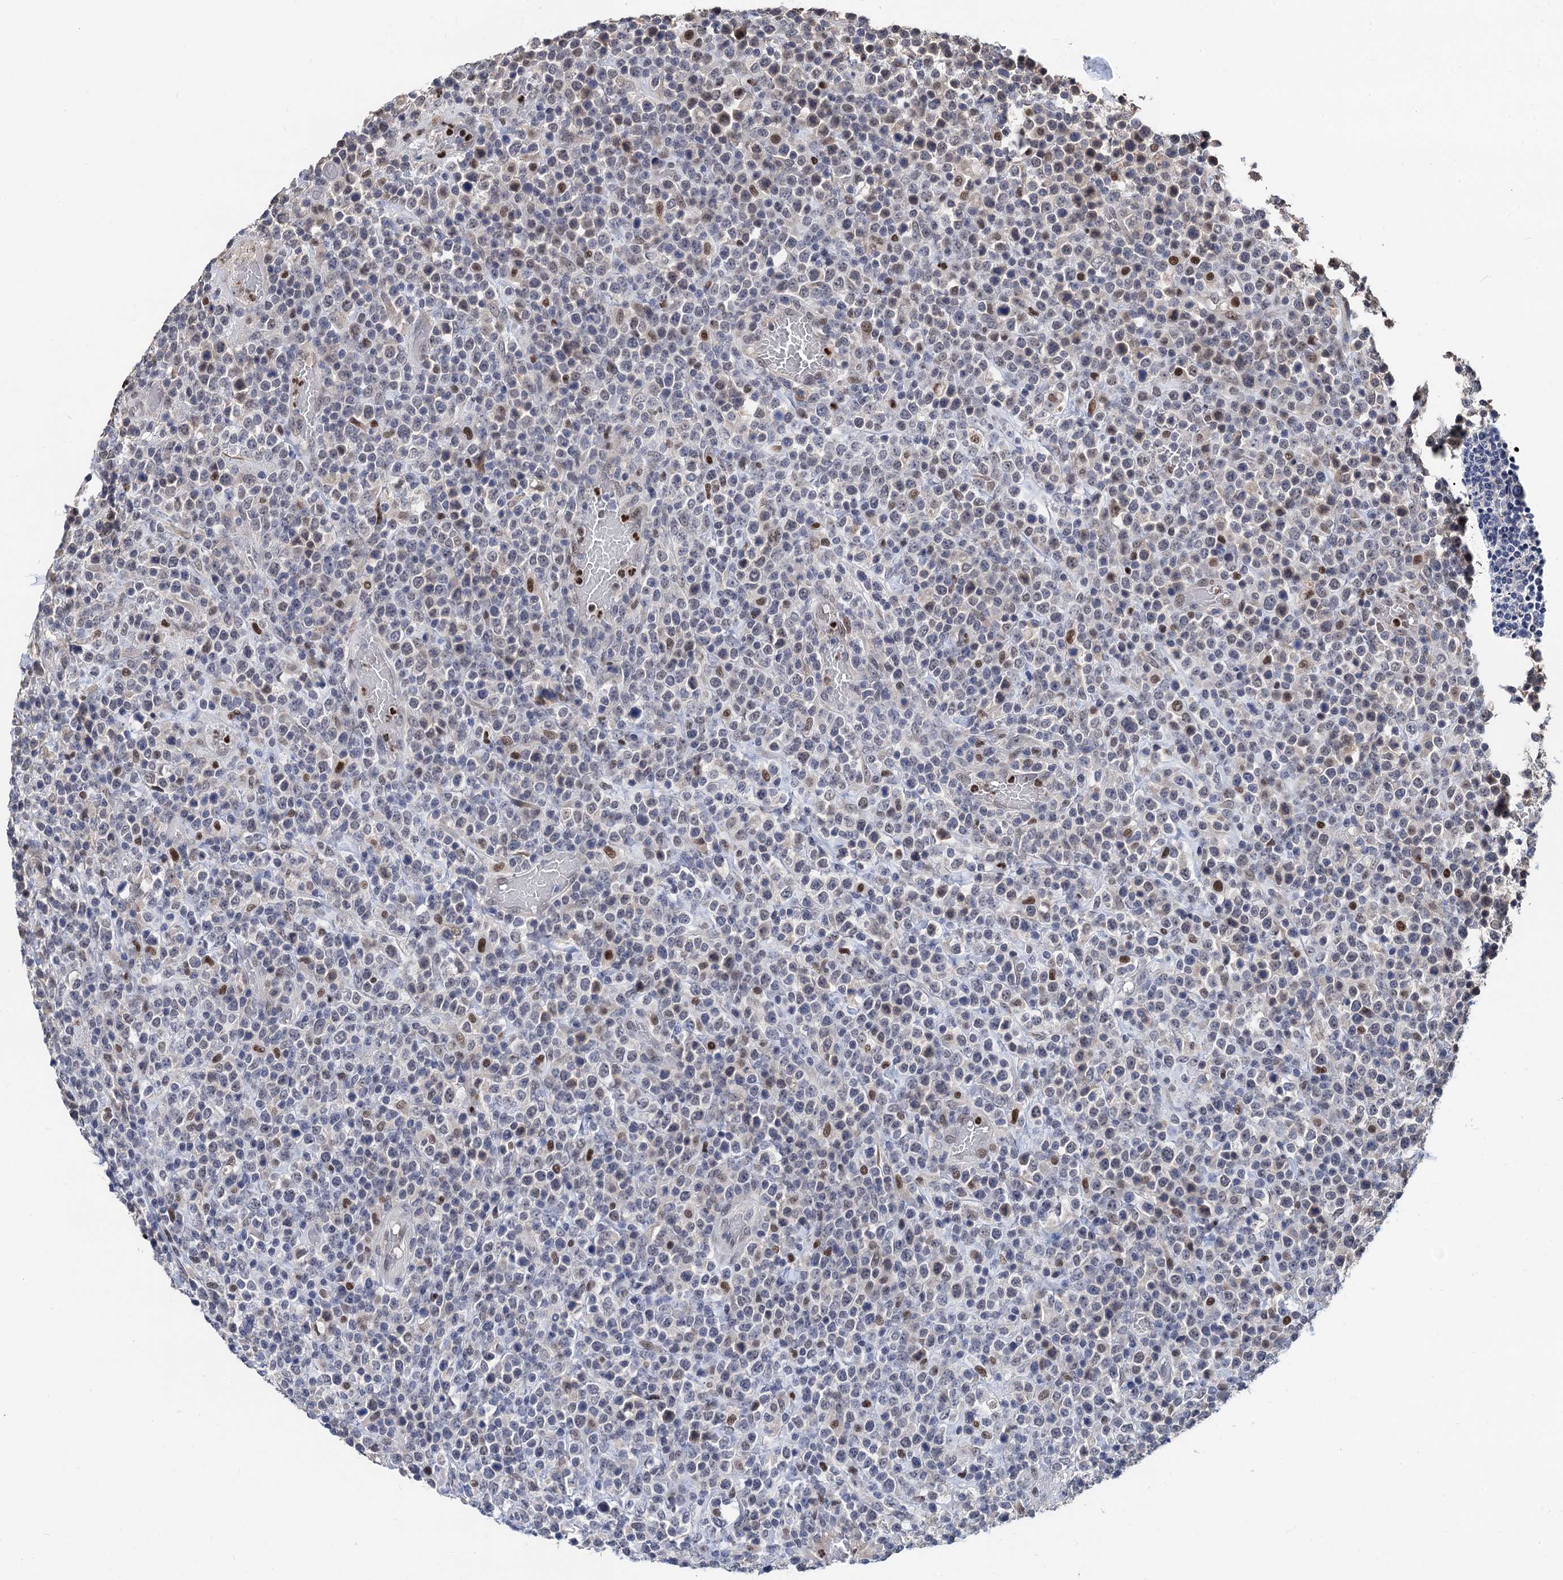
{"staining": {"intensity": "moderate", "quantity": "<25%", "location": "nuclear"}, "tissue": "lymphoma", "cell_type": "Tumor cells", "image_type": "cancer", "snomed": [{"axis": "morphology", "description": "Malignant lymphoma, non-Hodgkin's type, High grade"}, {"axis": "topography", "description": "Colon"}], "caption": "Protein staining of high-grade malignant lymphoma, non-Hodgkin's type tissue shows moderate nuclear positivity in approximately <25% of tumor cells.", "gene": "TSEN34", "patient": {"sex": "female", "age": 53}}